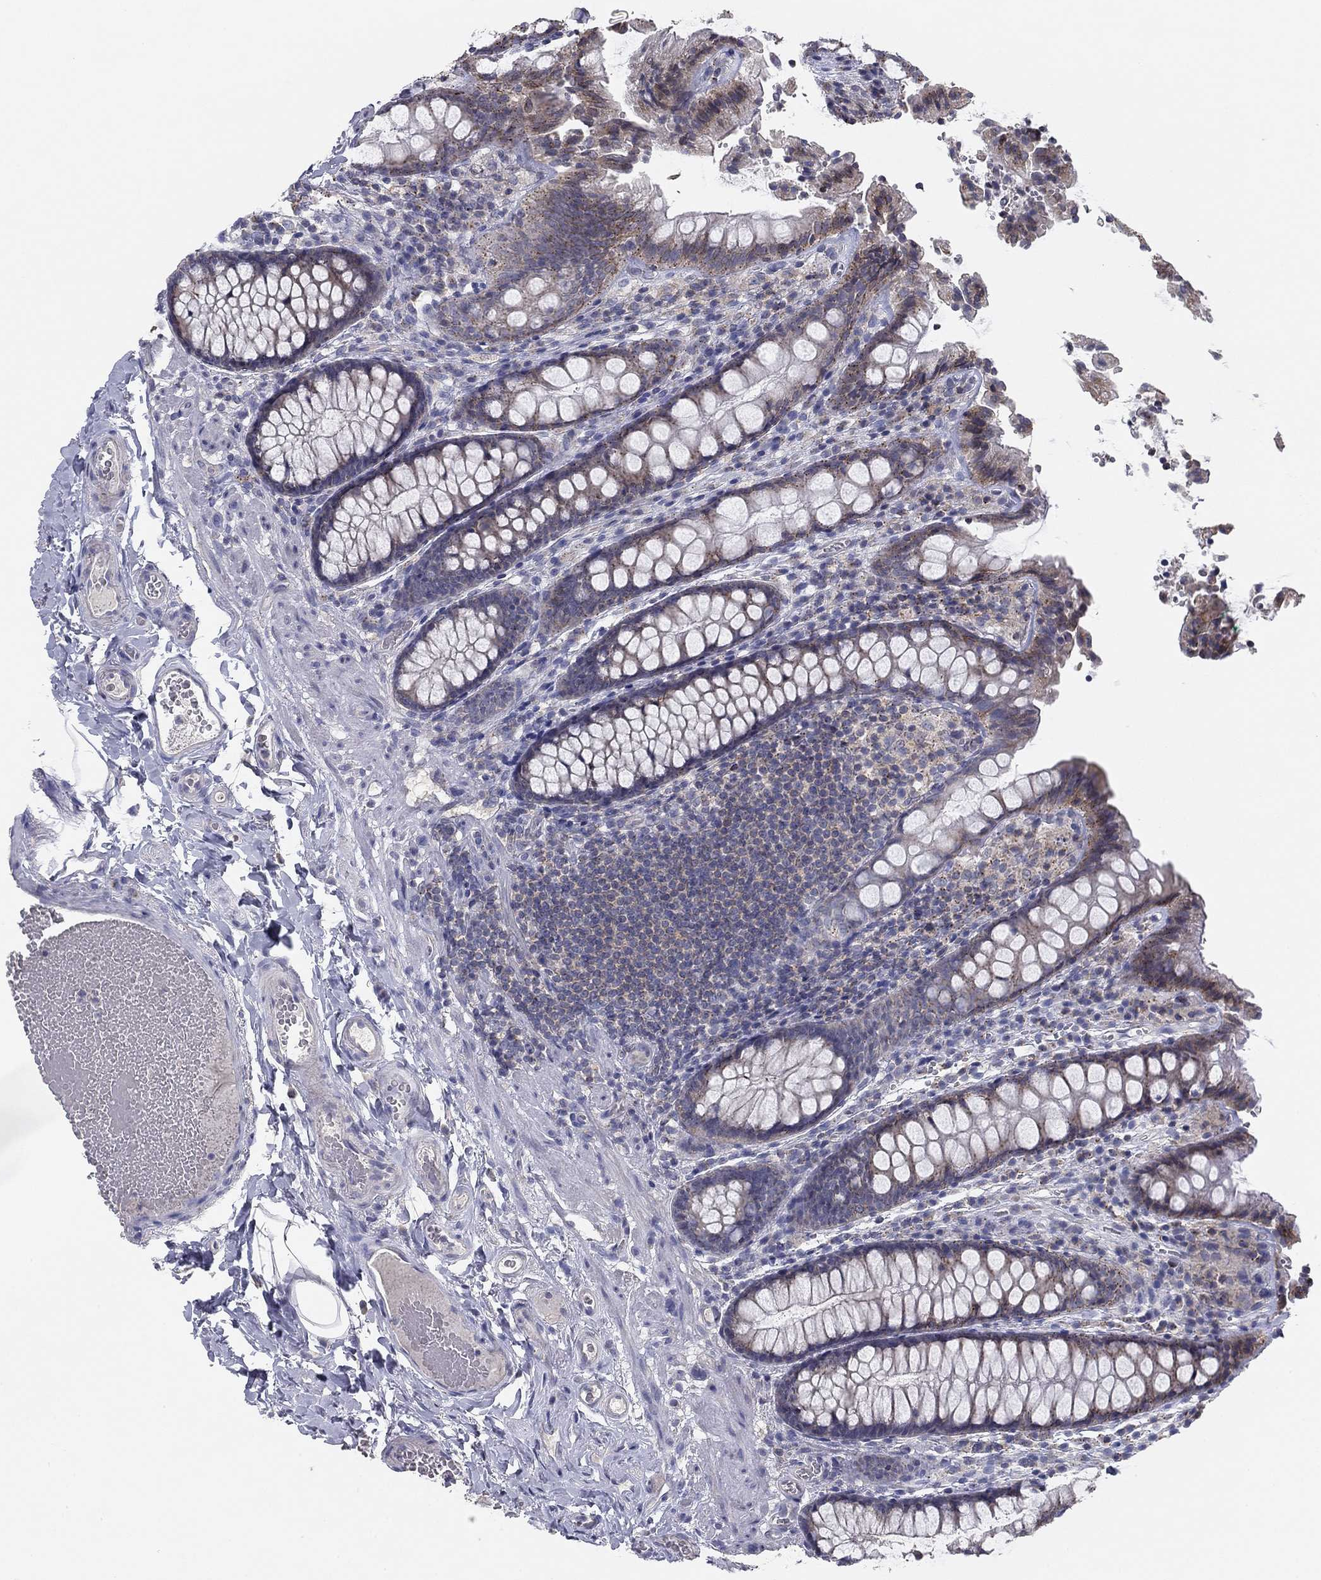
{"staining": {"intensity": "negative", "quantity": "none", "location": "none"}, "tissue": "colon", "cell_type": "Endothelial cells", "image_type": "normal", "snomed": [{"axis": "morphology", "description": "Normal tissue, NOS"}, {"axis": "topography", "description": "Colon"}], "caption": "Endothelial cells are negative for protein expression in normal human colon.", "gene": "SEPTIN3", "patient": {"sex": "female", "age": 86}}